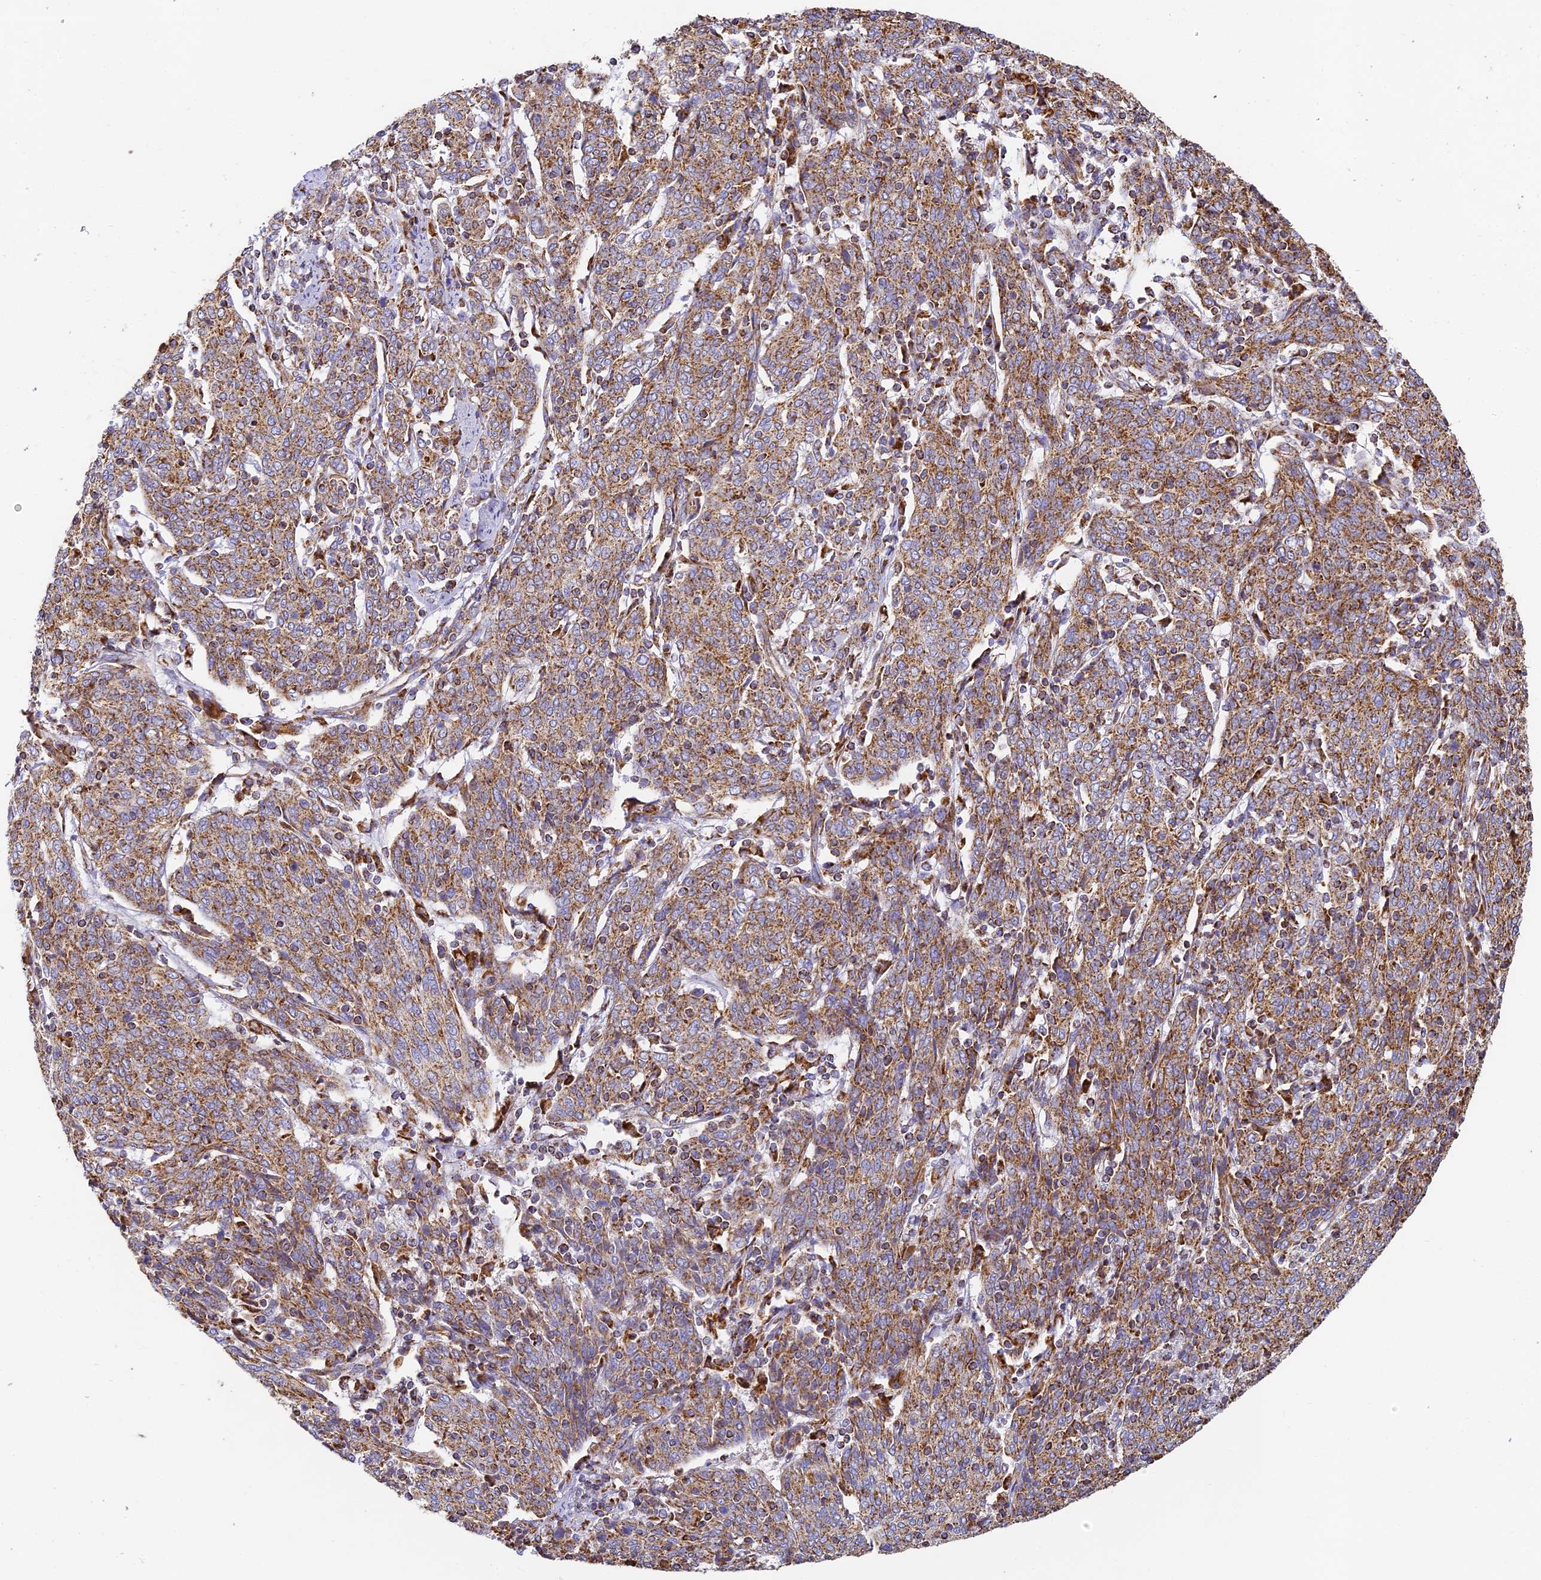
{"staining": {"intensity": "moderate", "quantity": ">75%", "location": "cytoplasmic/membranous"}, "tissue": "cervical cancer", "cell_type": "Tumor cells", "image_type": "cancer", "snomed": [{"axis": "morphology", "description": "Squamous cell carcinoma, NOS"}, {"axis": "topography", "description": "Cervix"}], "caption": "The histopathology image exhibits staining of cervical cancer, revealing moderate cytoplasmic/membranous protein staining (brown color) within tumor cells.", "gene": "COX6C", "patient": {"sex": "female", "age": 67}}